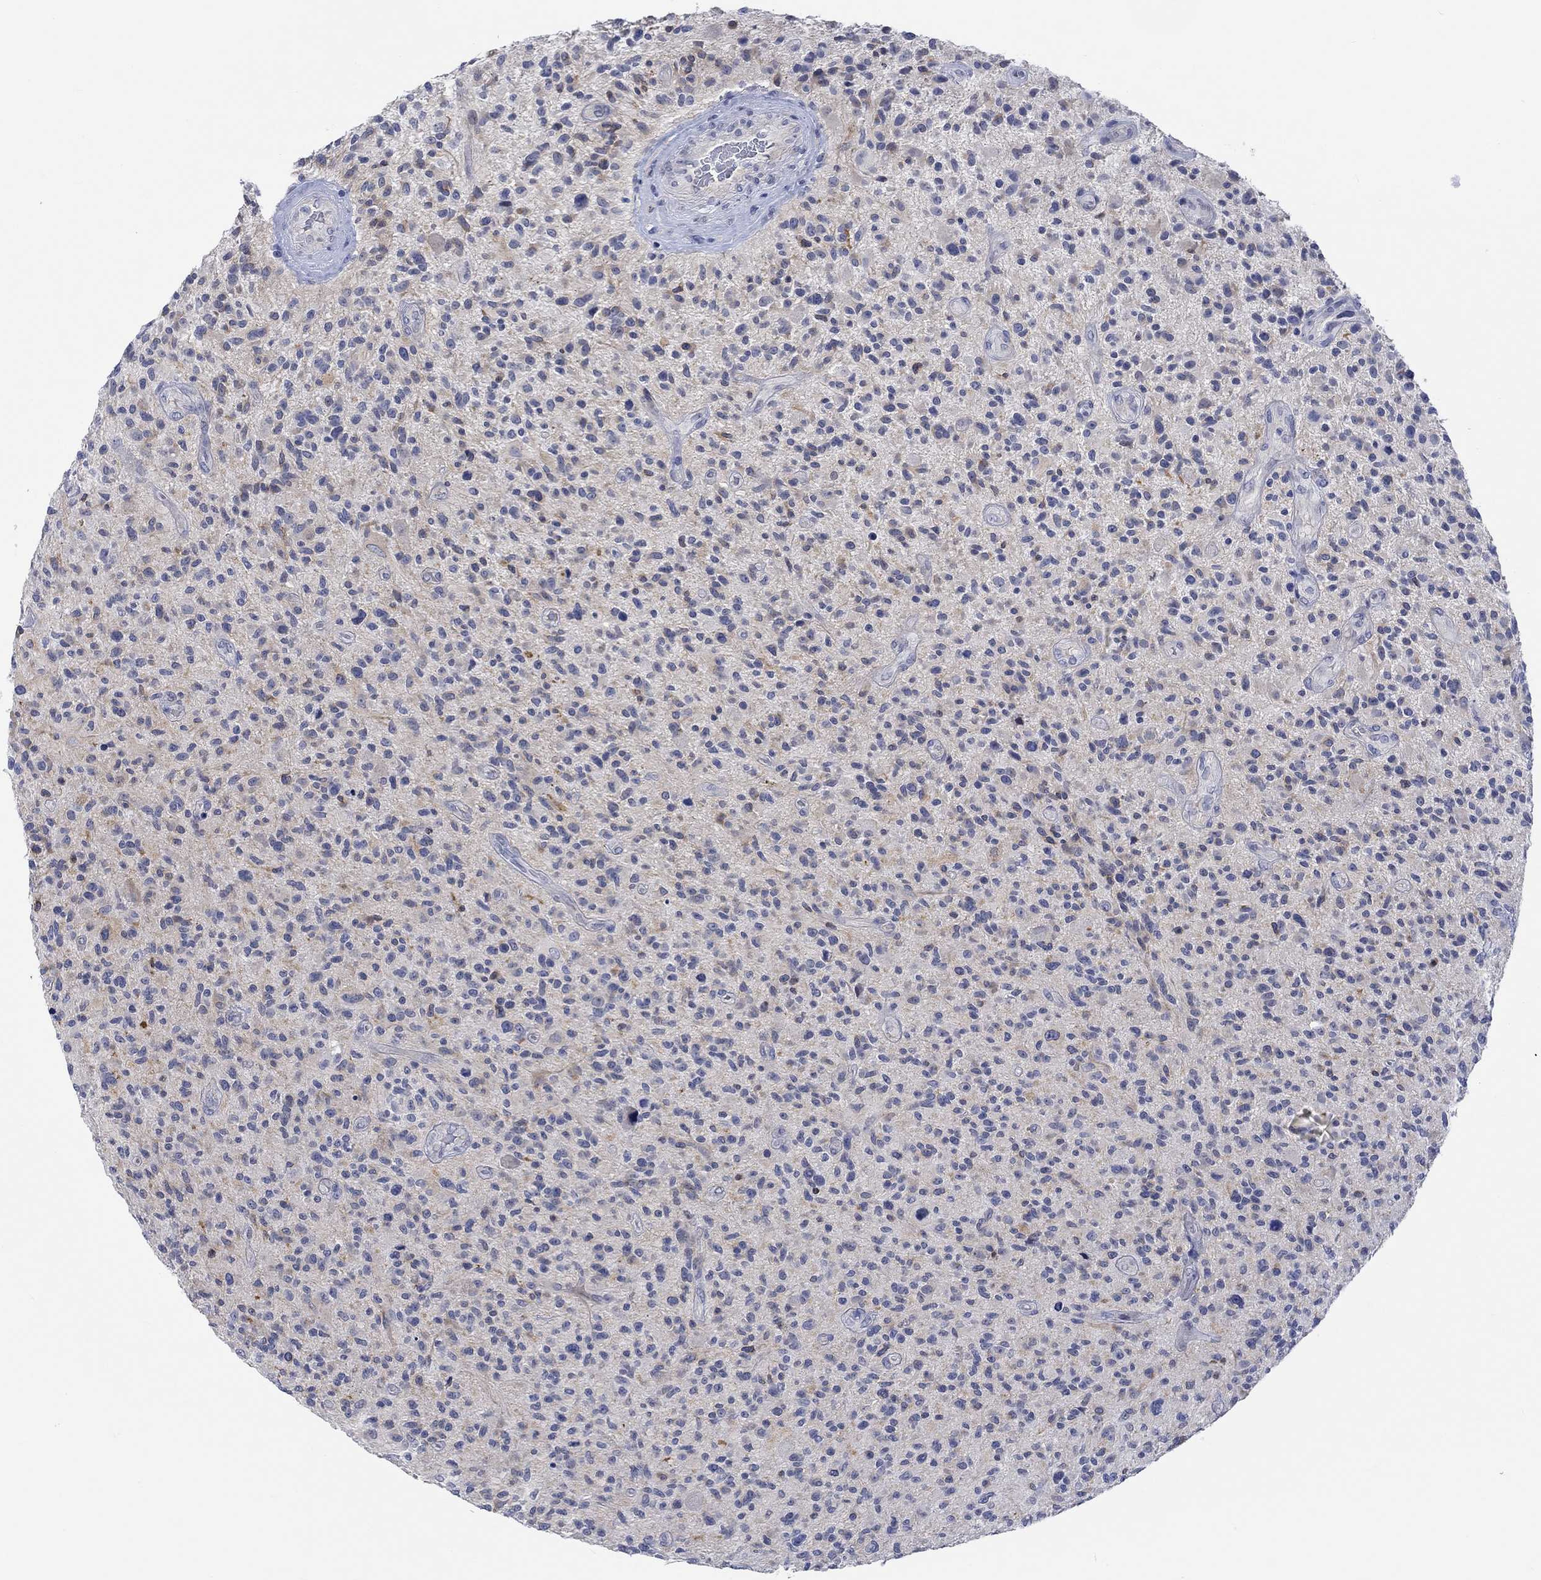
{"staining": {"intensity": "weak", "quantity": "<25%", "location": "cytoplasmic/membranous"}, "tissue": "glioma", "cell_type": "Tumor cells", "image_type": "cancer", "snomed": [{"axis": "morphology", "description": "Glioma, malignant, High grade"}, {"axis": "topography", "description": "Brain"}], "caption": "IHC histopathology image of neoplastic tissue: malignant high-grade glioma stained with DAB (3,3'-diaminobenzidine) reveals no significant protein expression in tumor cells. The staining is performed using DAB brown chromogen with nuclei counter-stained in using hematoxylin.", "gene": "DLK1", "patient": {"sex": "male", "age": 47}}